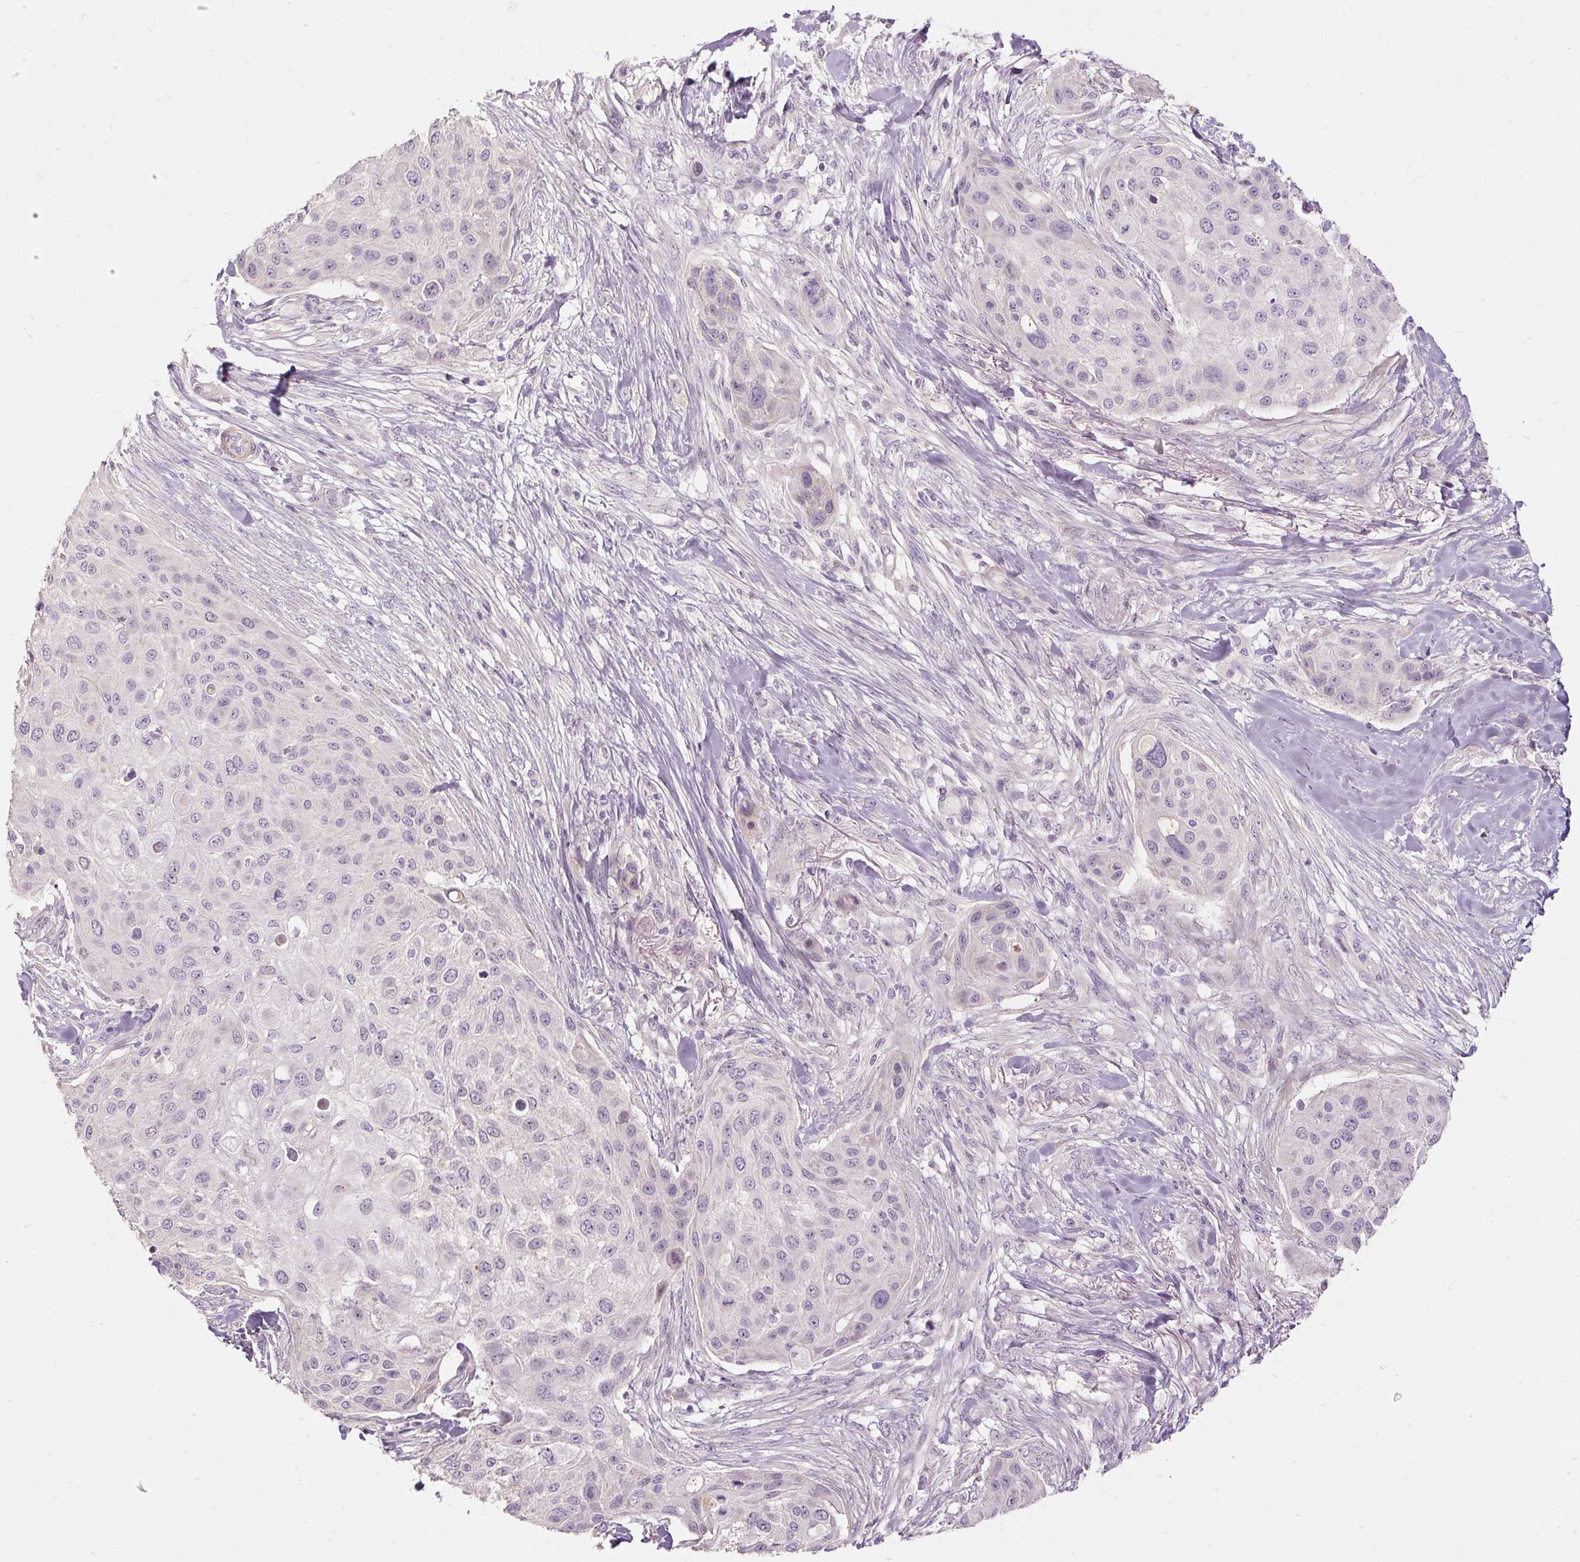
{"staining": {"intensity": "negative", "quantity": "none", "location": "none"}, "tissue": "skin cancer", "cell_type": "Tumor cells", "image_type": "cancer", "snomed": [{"axis": "morphology", "description": "Squamous cell carcinoma, NOS"}, {"axis": "topography", "description": "Skin"}], "caption": "This micrograph is of skin squamous cell carcinoma stained with immunohistochemistry to label a protein in brown with the nuclei are counter-stained blue. There is no expression in tumor cells.", "gene": "CAPN3", "patient": {"sex": "female", "age": 87}}